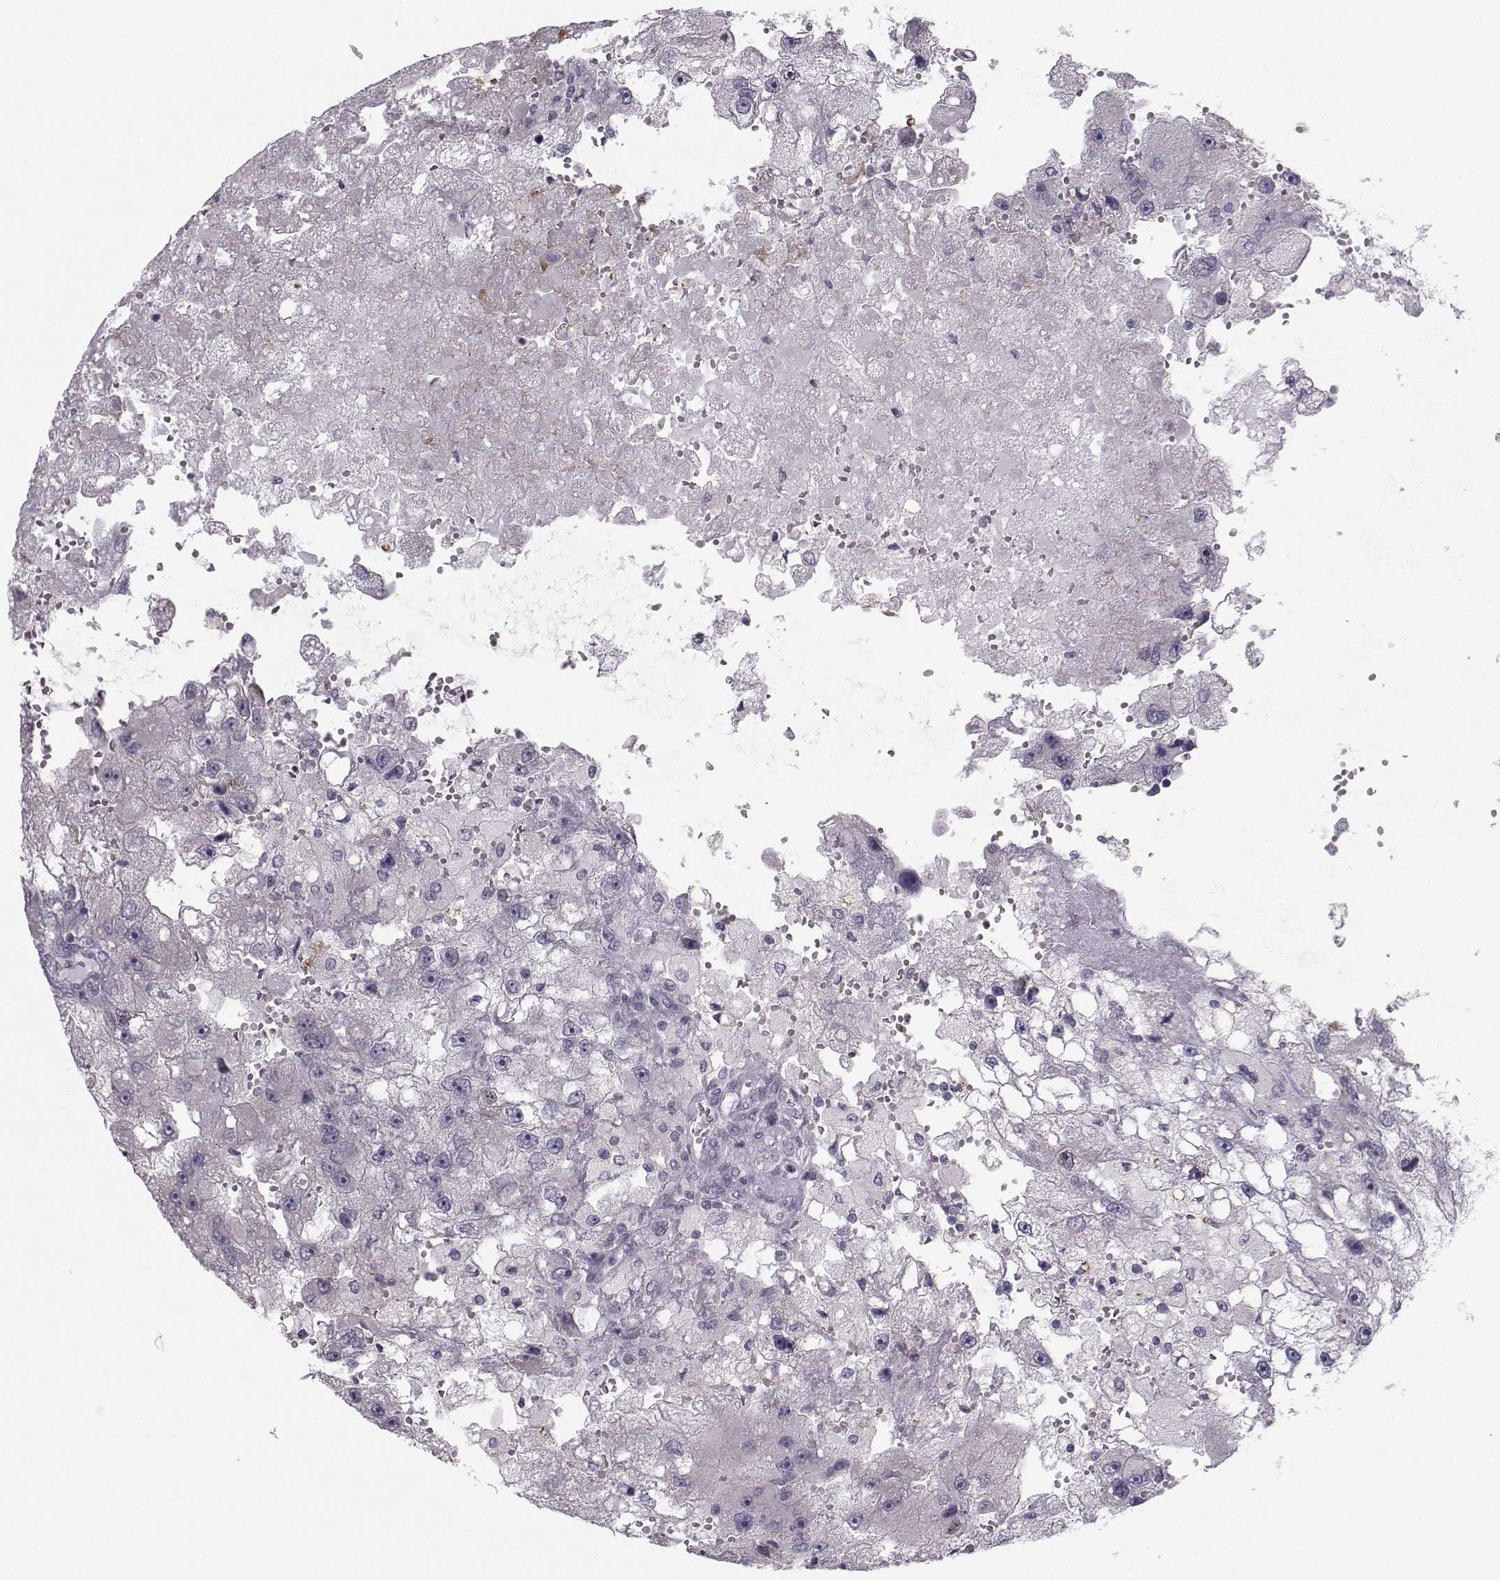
{"staining": {"intensity": "negative", "quantity": "none", "location": "none"}, "tissue": "renal cancer", "cell_type": "Tumor cells", "image_type": "cancer", "snomed": [{"axis": "morphology", "description": "Adenocarcinoma, NOS"}, {"axis": "topography", "description": "Kidney"}], "caption": "Immunohistochemistry (IHC) of renal adenocarcinoma reveals no expression in tumor cells. (Stains: DAB (3,3'-diaminobenzidine) immunohistochemistry with hematoxylin counter stain, Microscopy: brightfield microscopy at high magnification).", "gene": "LRP8", "patient": {"sex": "male", "age": 63}}